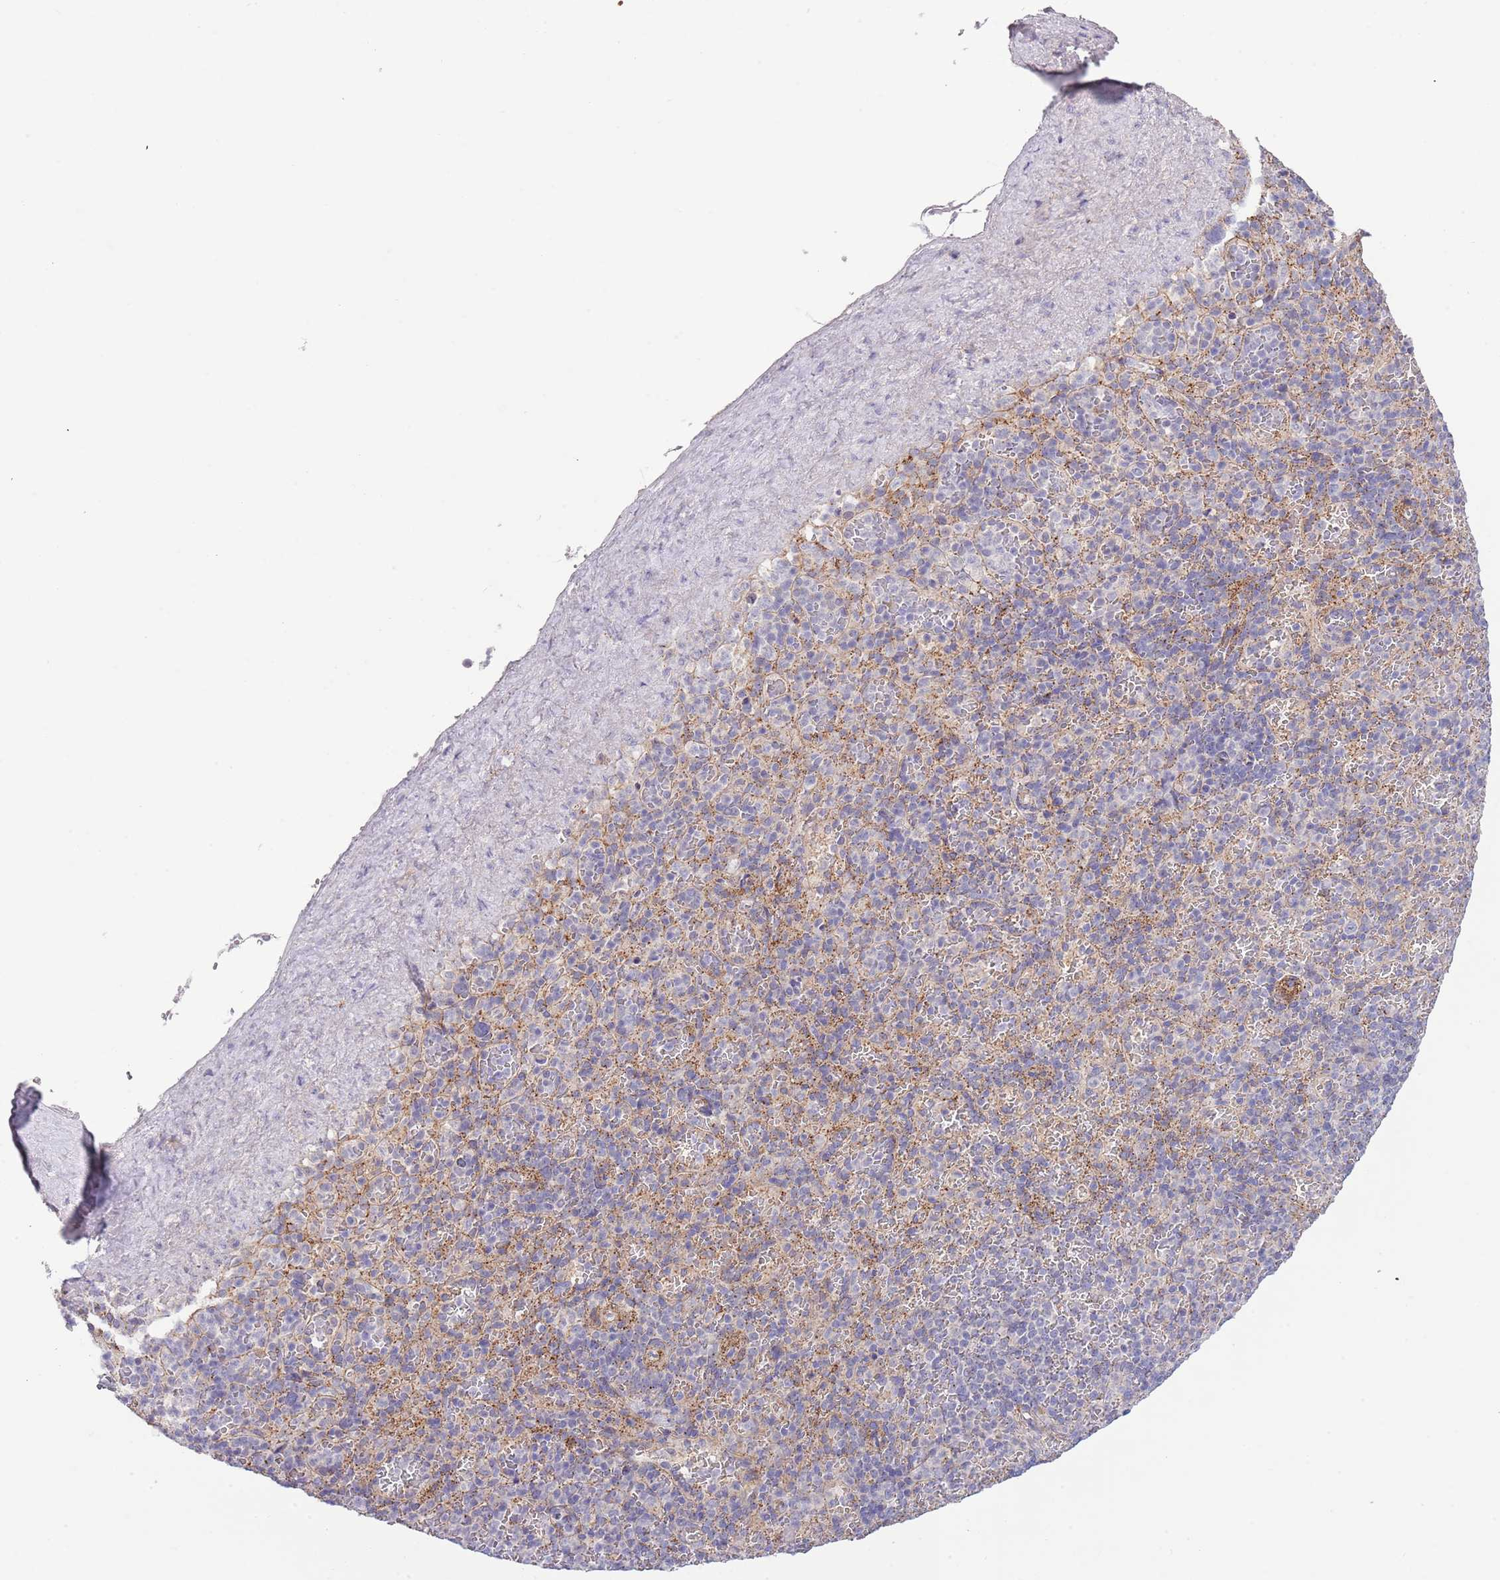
{"staining": {"intensity": "negative", "quantity": "none", "location": "none"}, "tissue": "spleen", "cell_type": "Cells in red pulp", "image_type": "normal", "snomed": [{"axis": "morphology", "description": "Normal tissue, NOS"}, {"axis": "topography", "description": "Spleen"}], "caption": "DAB (3,3'-diaminobenzidine) immunohistochemical staining of benign spleen reveals no significant positivity in cells in red pulp. (DAB immunohistochemistry visualized using brightfield microscopy, high magnification).", "gene": "ABHD17A", "patient": {"sex": "female", "age": 74}}